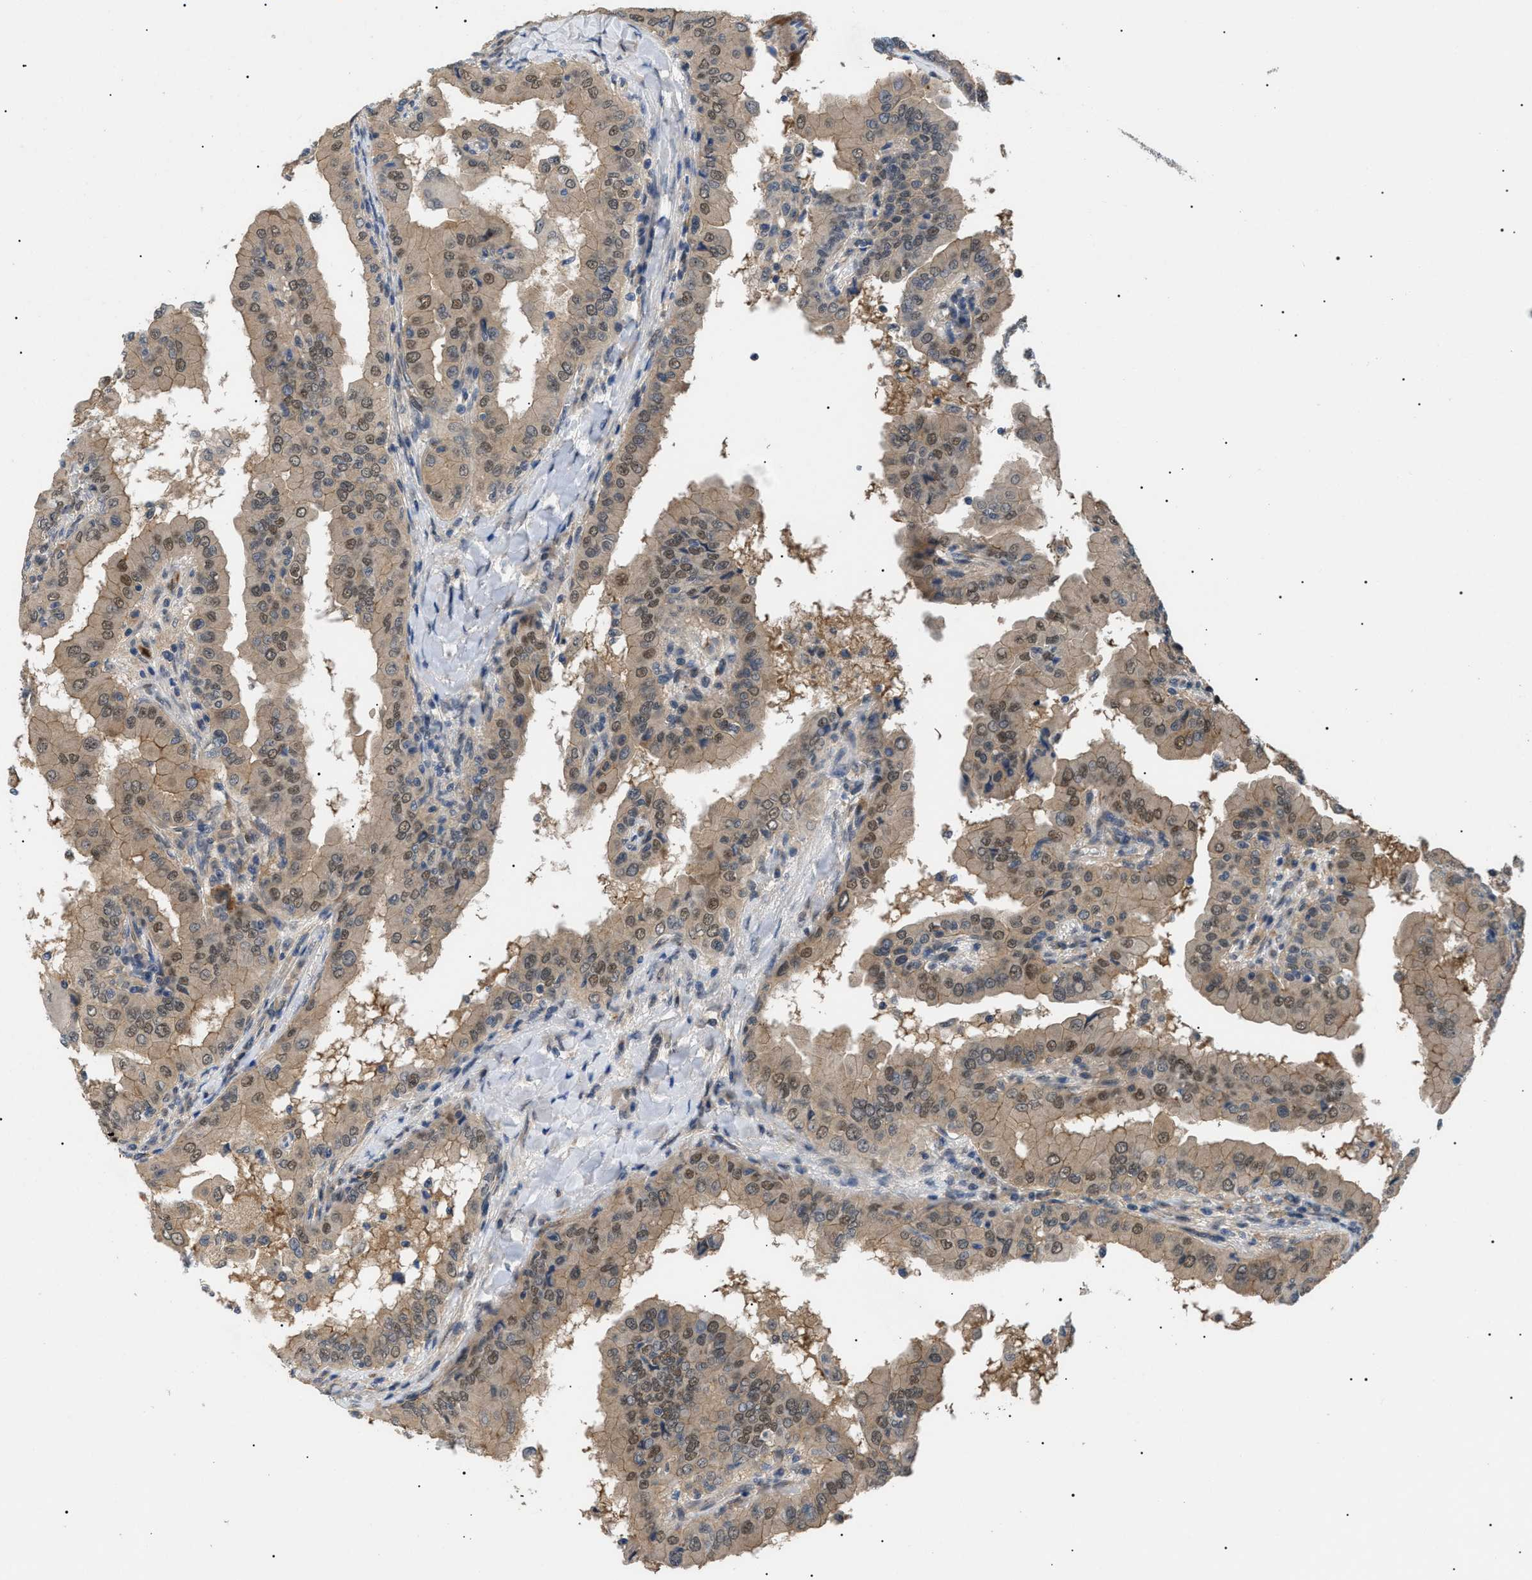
{"staining": {"intensity": "moderate", "quantity": ">75%", "location": "cytoplasmic/membranous,nuclear"}, "tissue": "thyroid cancer", "cell_type": "Tumor cells", "image_type": "cancer", "snomed": [{"axis": "morphology", "description": "Papillary adenocarcinoma, NOS"}, {"axis": "topography", "description": "Thyroid gland"}], "caption": "Papillary adenocarcinoma (thyroid) stained with IHC demonstrates moderate cytoplasmic/membranous and nuclear positivity in approximately >75% of tumor cells.", "gene": "CRCP", "patient": {"sex": "male", "age": 33}}